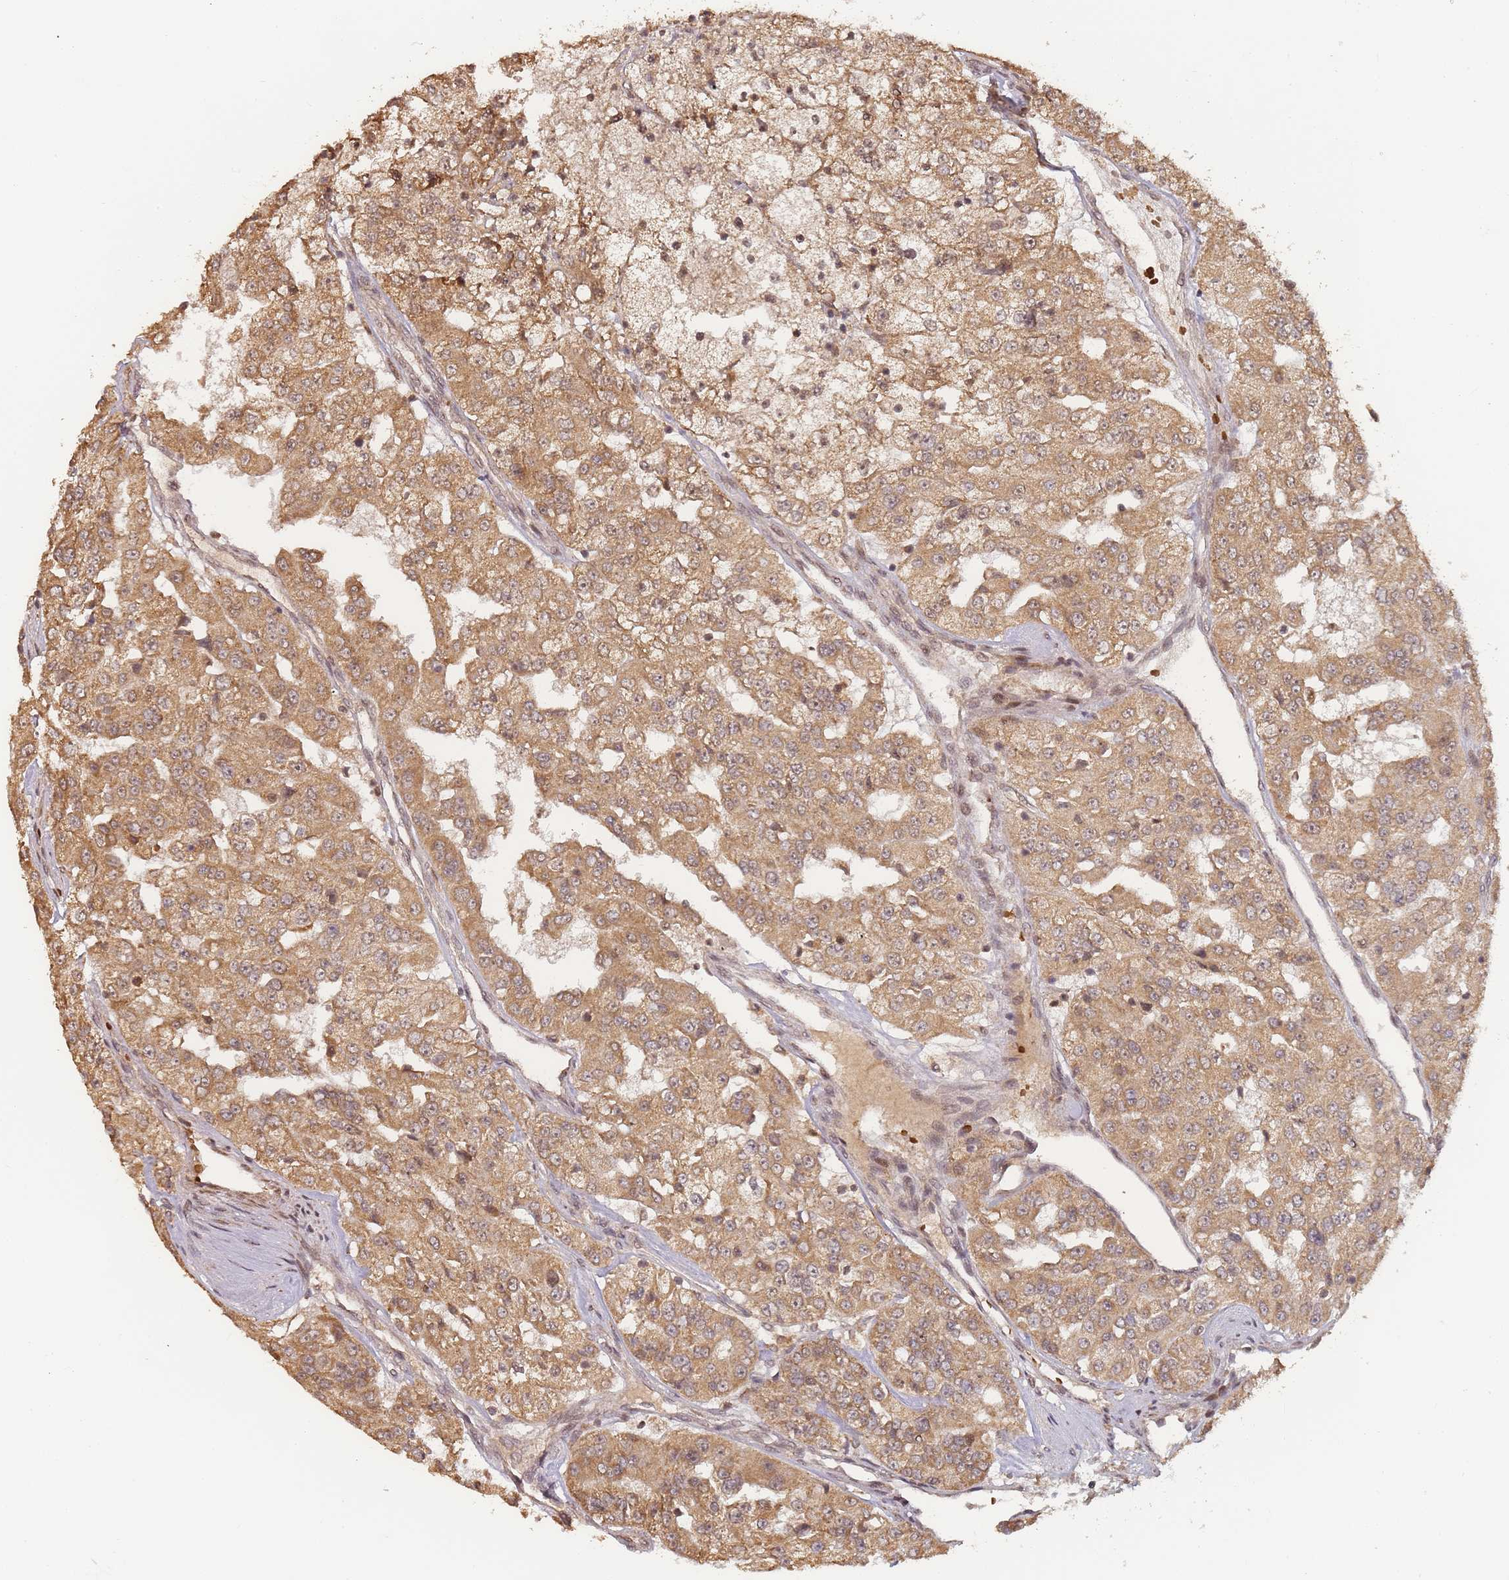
{"staining": {"intensity": "moderate", "quantity": ">75%", "location": "cytoplasmic/membranous"}, "tissue": "renal cancer", "cell_type": "Tumor cells", "image_type": "cancer", "snomed": [{"axis": "morphology", "description": "Adenocarcinoma, NOS"}, {"axis": "topography", "description": "Kidney"}], "caption": "Tumor cells show moderate cytoplasmic/membranous expression in about >75% of cells in renal cancer (adenocarcinoma).", "gene": "ZNF497", "patient": {"sex": "female", "age": 63}}